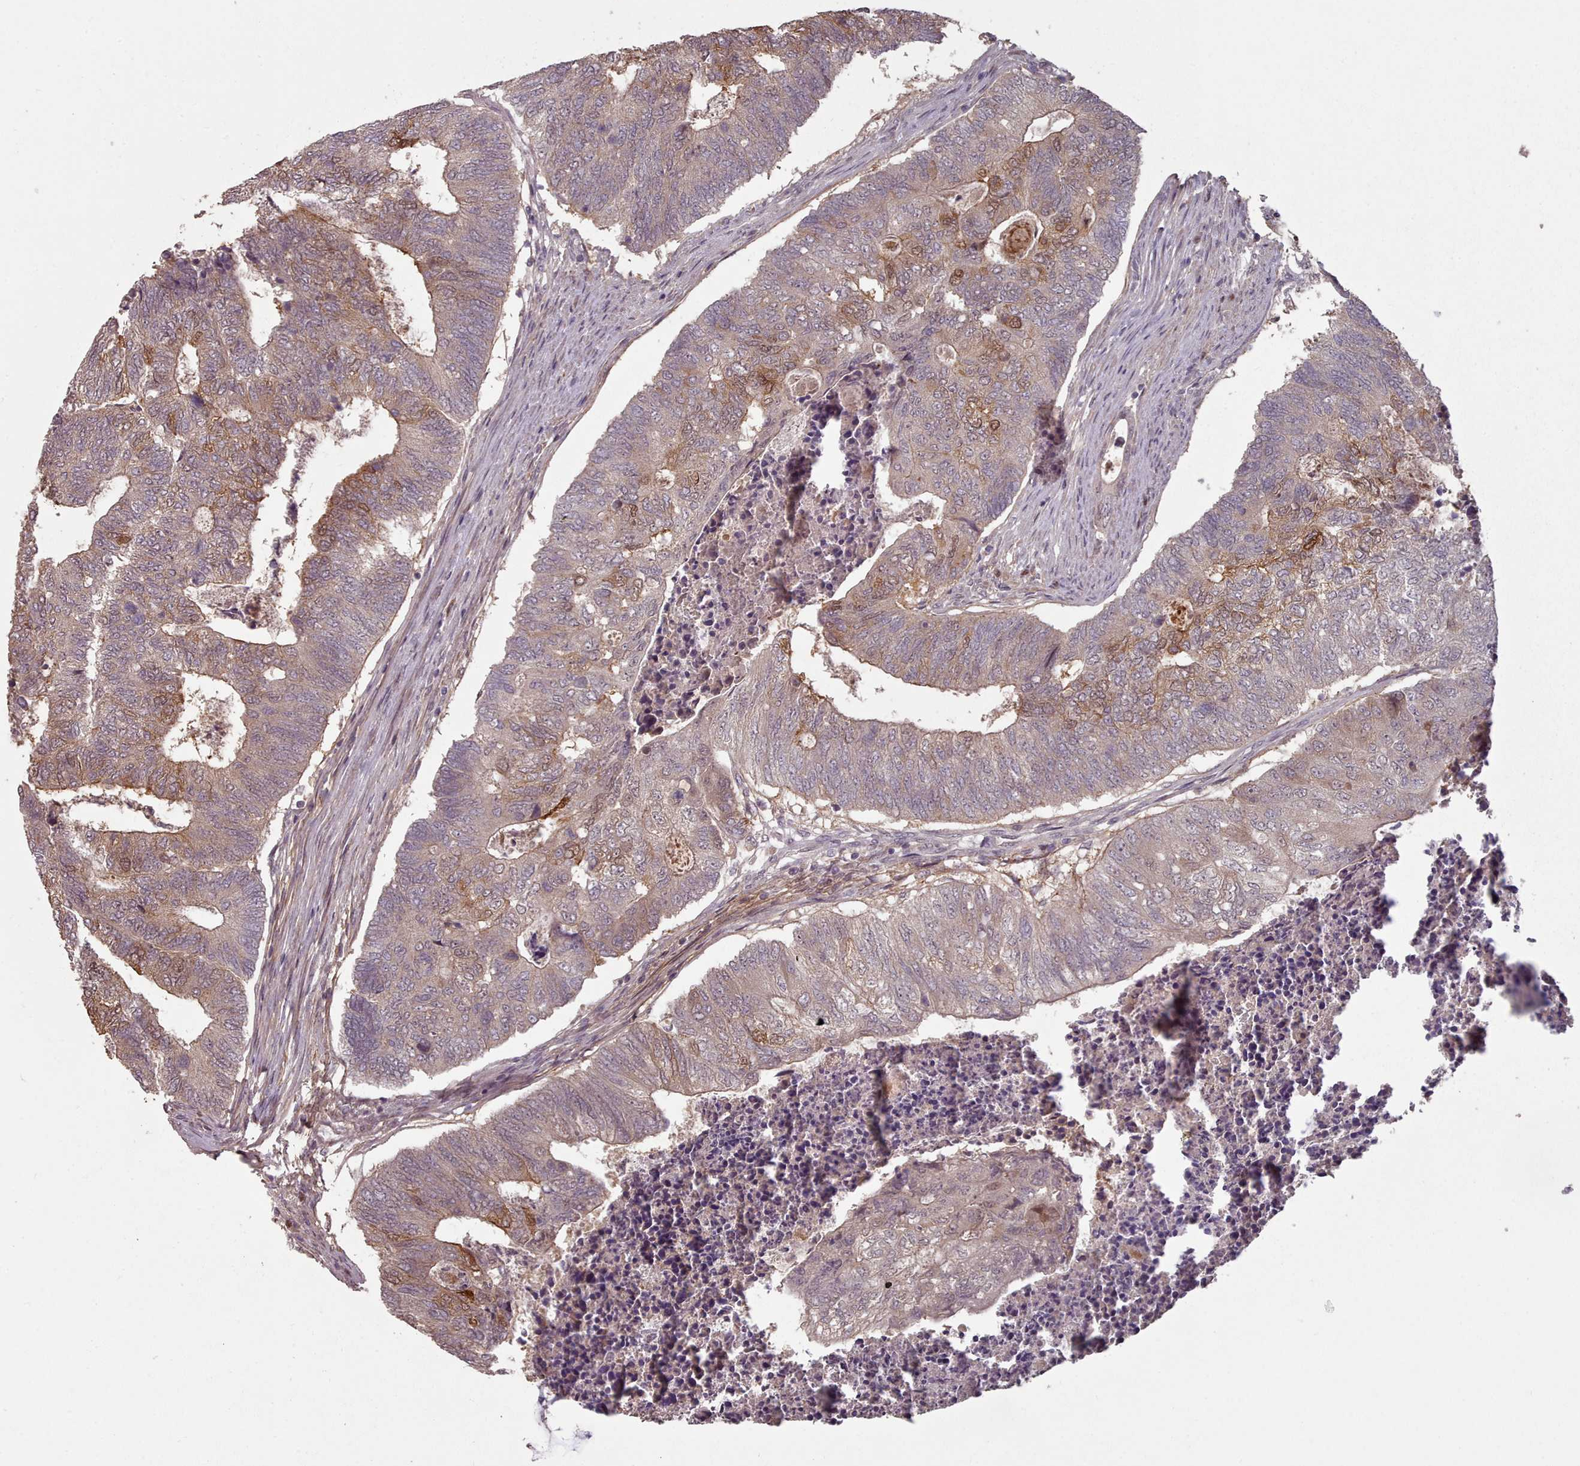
{"staining": {"intensity": "moderate", "quantity": "<25%", "location": "cytoplasmic/membranous,nuclear"}, "tissue": "colorectal cancer", "cell_type": "Tumor cells", "image_type": "cancer", "snomed": [{"axis": "morphology", "description": "Adenocarcinoma, NOS"}, {"axis": "topography", "description": "Colon"}], "caption": "Protein expression analysis of human colorectal cancer reveals moderate cytoplasmic/membranous and nuclear positivity in approximately <25% of tumor cells.", "gene": "ERCC6L", "patient": {"sex": "female", "age": 67}}